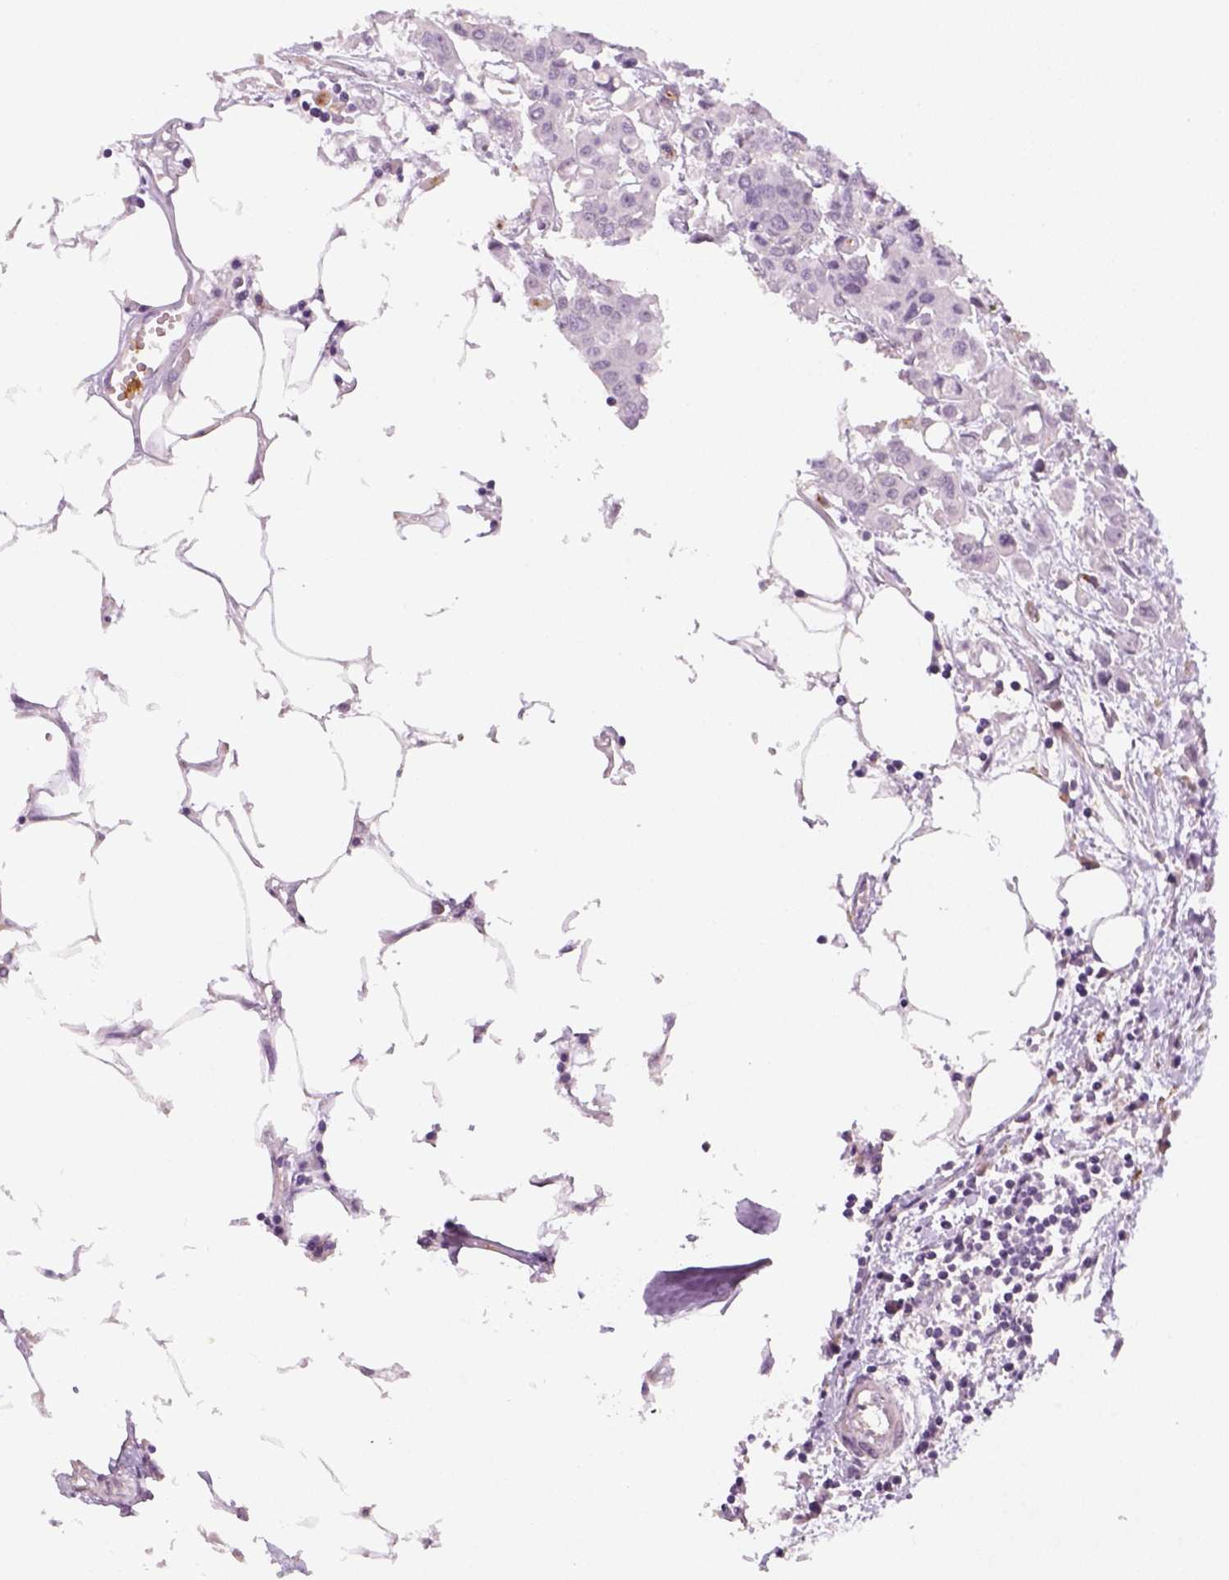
{"staining": {"intensity": "negative", "quantity": "none", "location": "none"}, "tissue": "carcinoid", "cell_type": "Tumor cells", "image_type": "cancer", "snomed": [{"axis": "morphology", "description": "Carcinoid, malignant, NOS"}, {"axis": "topography", "description": "Colon"}], "caption": "A histopathology image of malignant carcinoid stained for a protein shows no brown staining in tumor cells. (DAB (3,3'-diaminobenzidine) IHC with hematoxylin counter stain).", "gene": "FAM163B", "patient": {"sex": "male", "age": 81}}